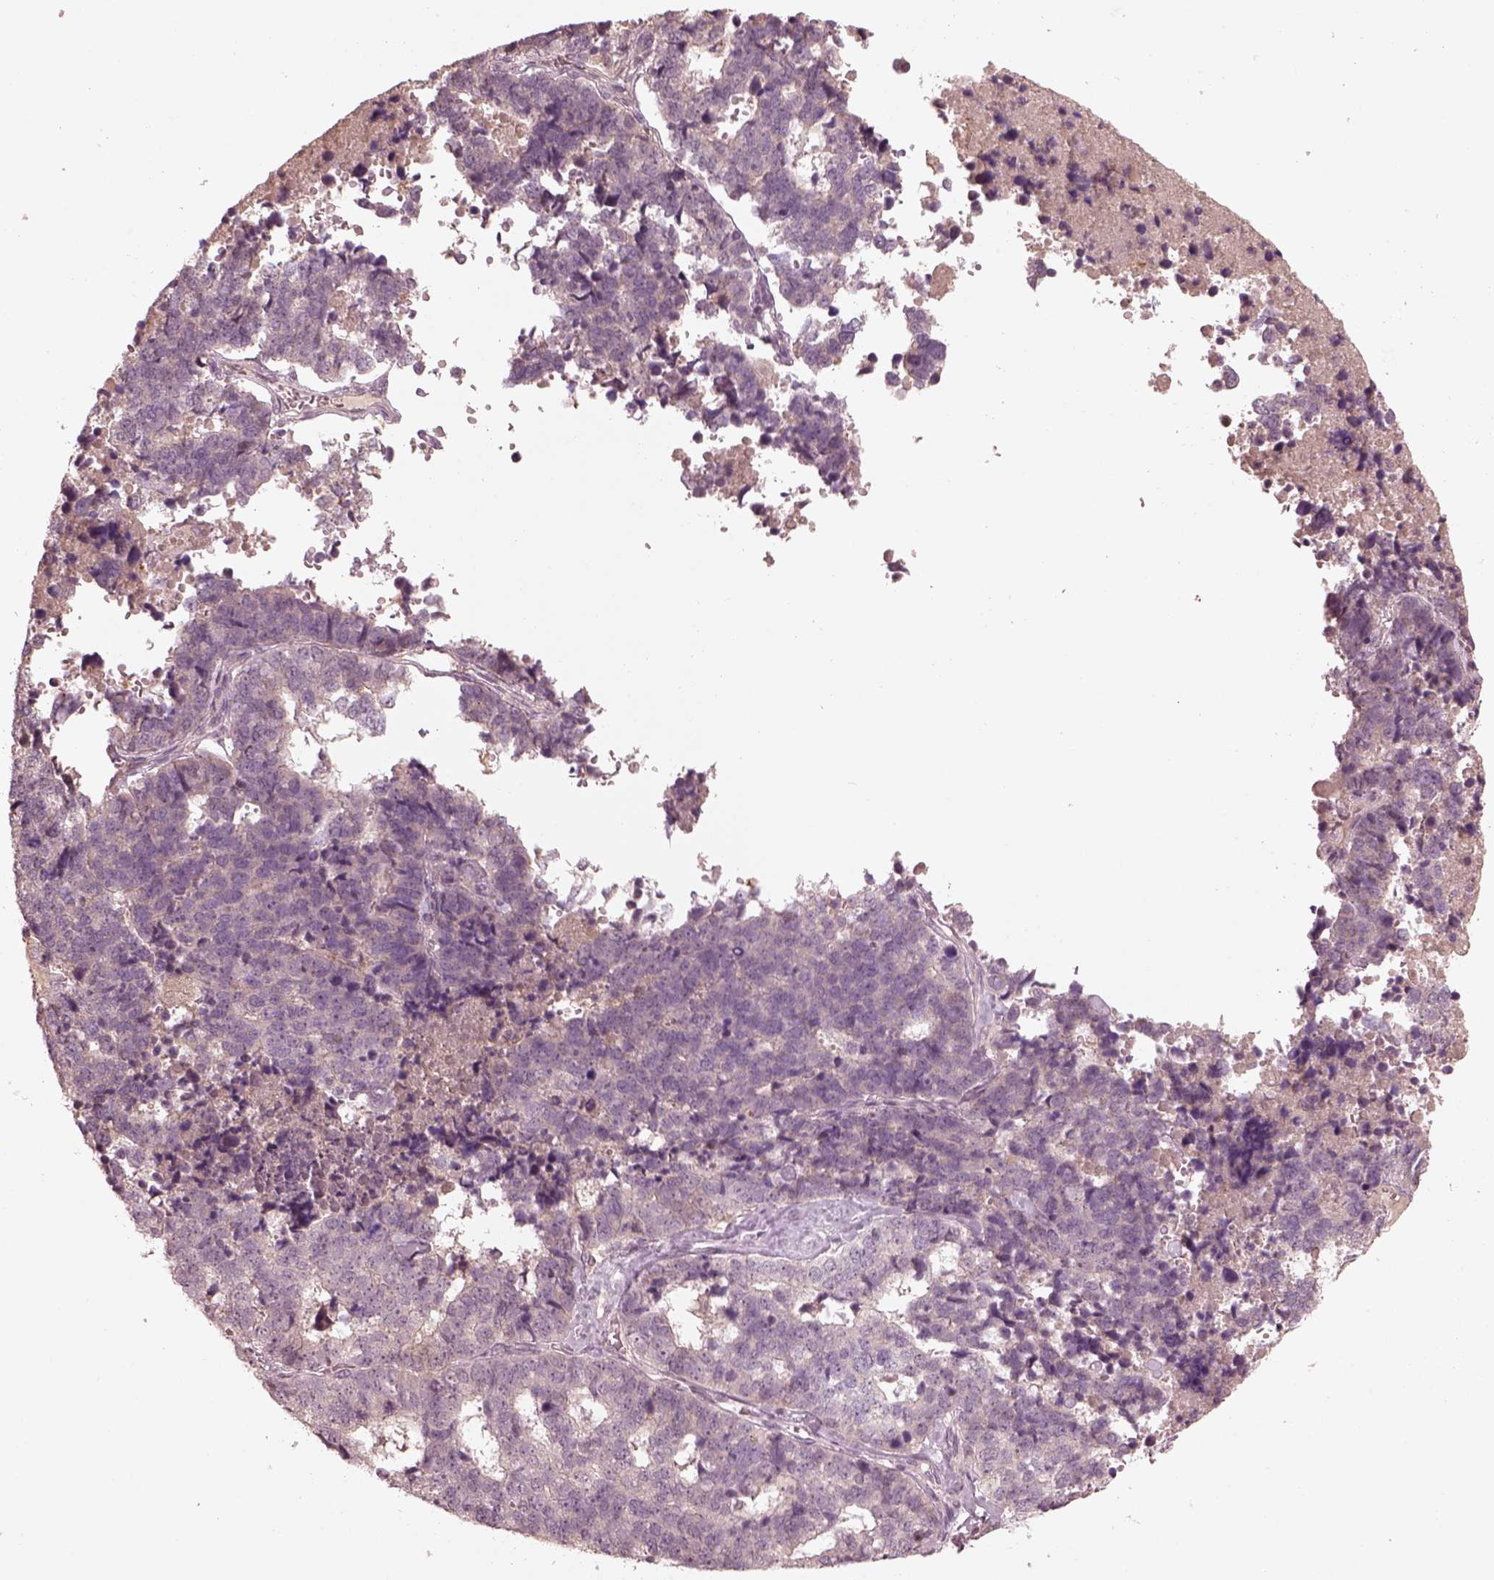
{"staining": {"intensity": "negative", "quantity": "none", "location": "none"}, "tissue": "stomach cancer", "cell_type": "Tumor cells", "image_type": "cancer", "snomed": [{"axis": "morphology", "description": "Adenocarcinoma, NOS"}, {"axis": "topography", "description": "Stomach"}], "caption": "Immunohistochemistry (IHC) histopathology image of adenocarcinoma (stomach) stained for a protein (brown), which reveals no staining in tumor cells. Brightfield microscopy of IHC stained with DAB (3,3'-diaminobenzidine) (brown) and hematoxylin (blue), captured at high magnification.", "gene": "VWA5B1", "patient": {"sex": "male", "age": 69}}